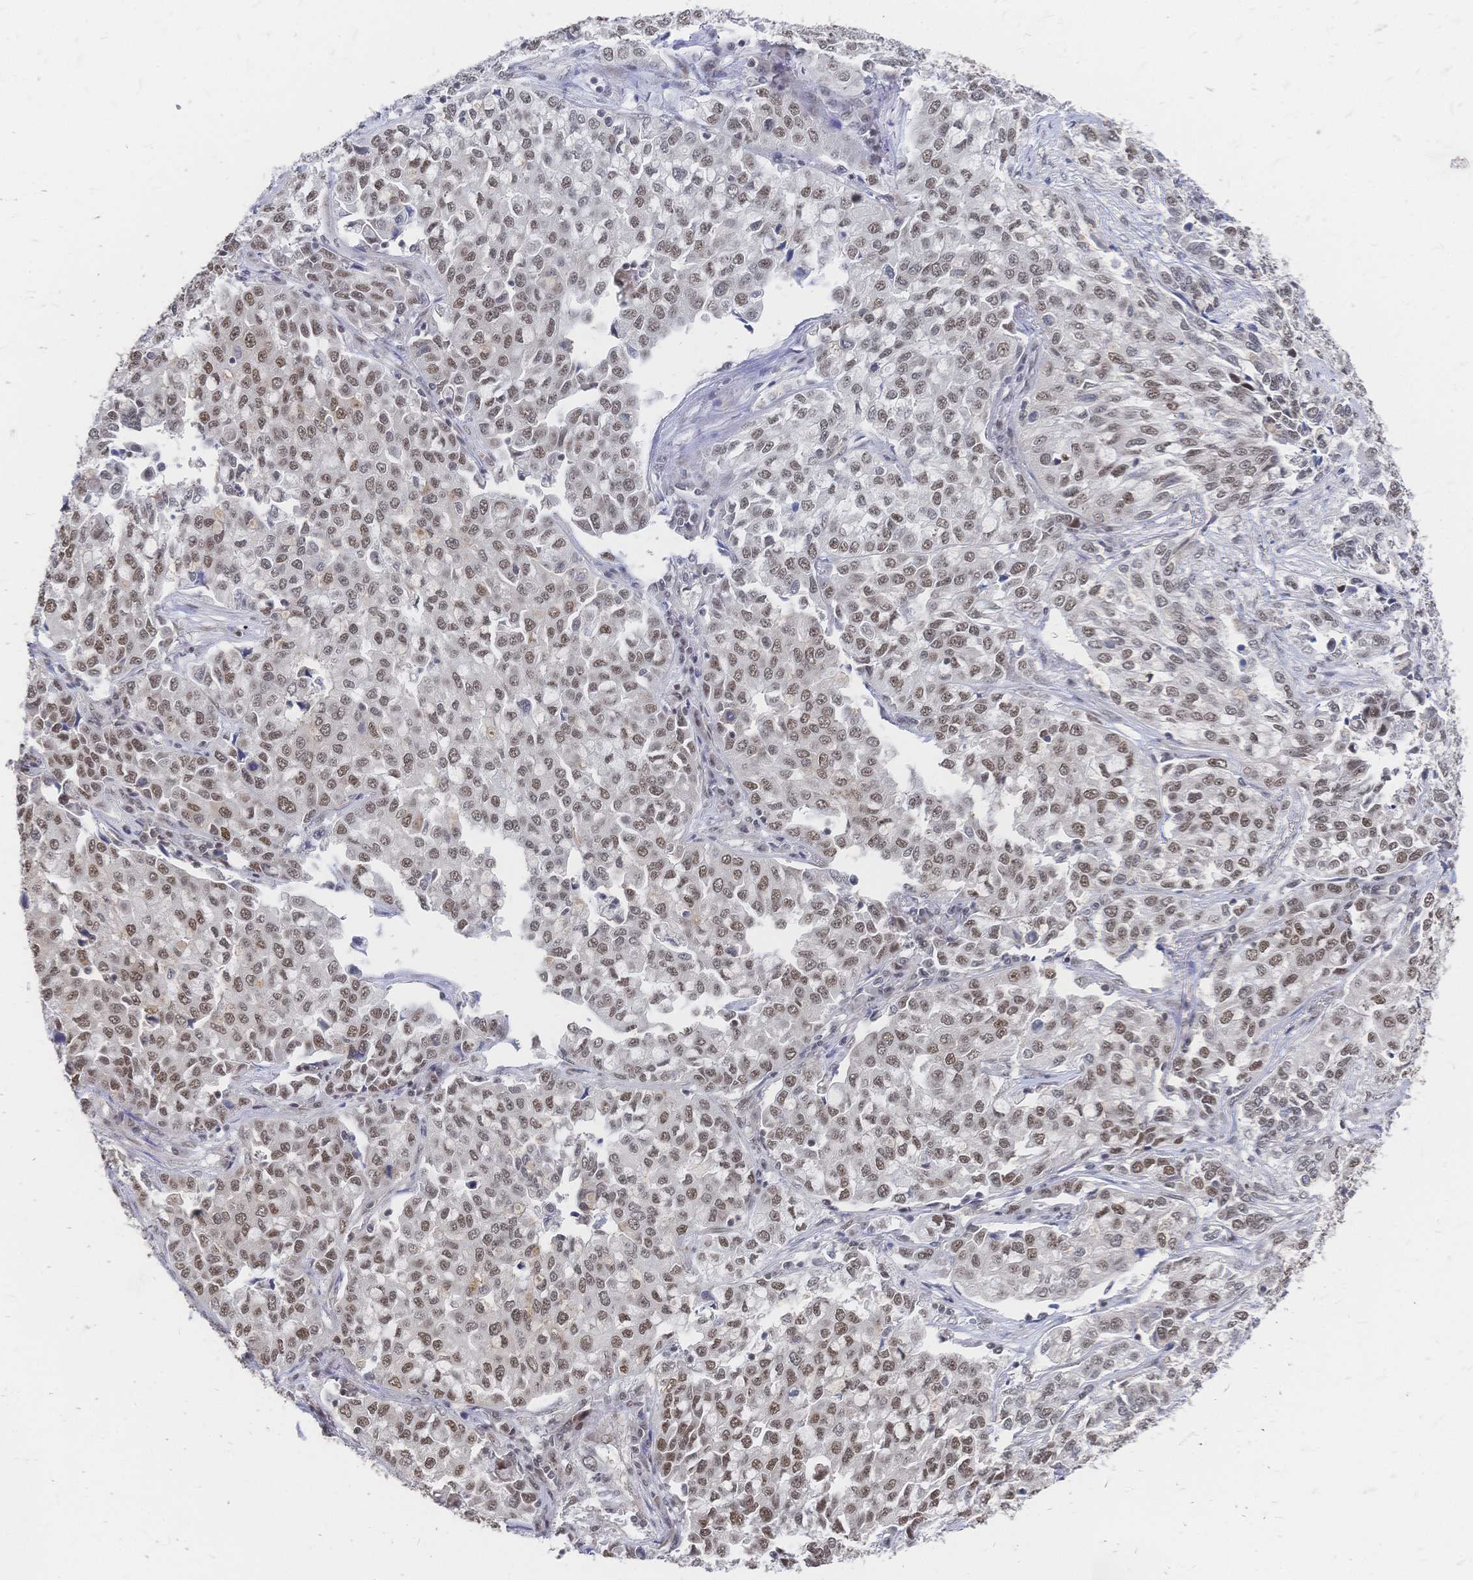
{"staining": {"intensity": "moderate", "quantity": ">75%", "location": "nuclear"}, "tissue": "lung cancer", "cell_type": "Tumor cells", "image_type": "cancer", "snomed": [{"axis": "morphology", "description": "Adenocarcinoma, NOS"}, {"axis": "morphology", "description": "Adenocarcinoma, metastatic, NOS"}, {"axis": "topography", "description": "Lymph node"}, {"axis": "topography", "description": "Lung"}], "caption": "A brown stain shows moderate nuclear staining of a protein in human lung metastatic adenocarcinoma tumor cells.", "gene": "NELFA", "patient": {"sex": "female", "age": 65}}